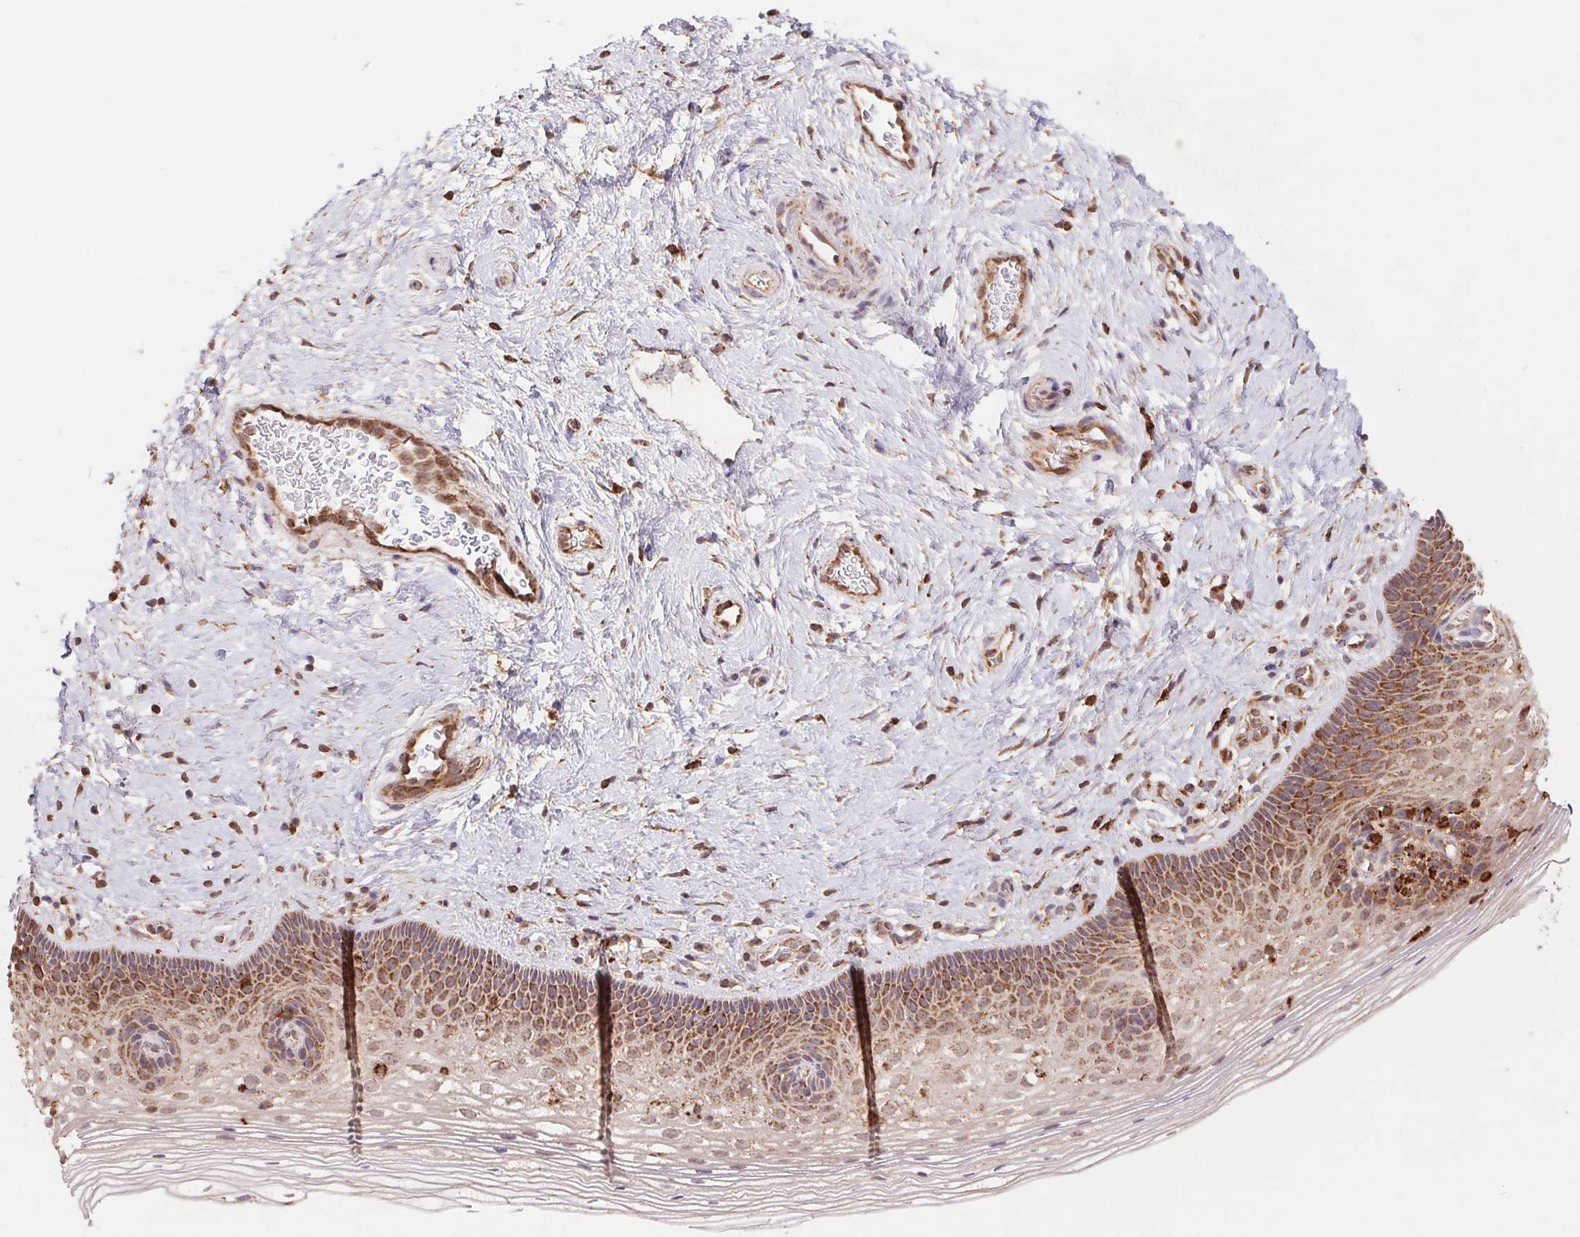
{"staining": {"intensity": "strong", "quantity": ">75%", "location": "cytoplasmic/membranous"}, "tissue": "cervix", "cell_type": "Glandular cells", "image_type": "normal", "snomed": [{"axis": "morphology", "description": "Normal tissue, NOS"}, {"axis": "topography", "description": "Cervix"}], "caption": "Immunohistochemistry (IHC) image of normal human cervix stained for a protein (brown), which reveals high levels of strong cytoplasmic/membranous positivity in approximately >75% of glandular cells.", "gene": "URM1", "patient": {"sex": "female", "age": 34}}